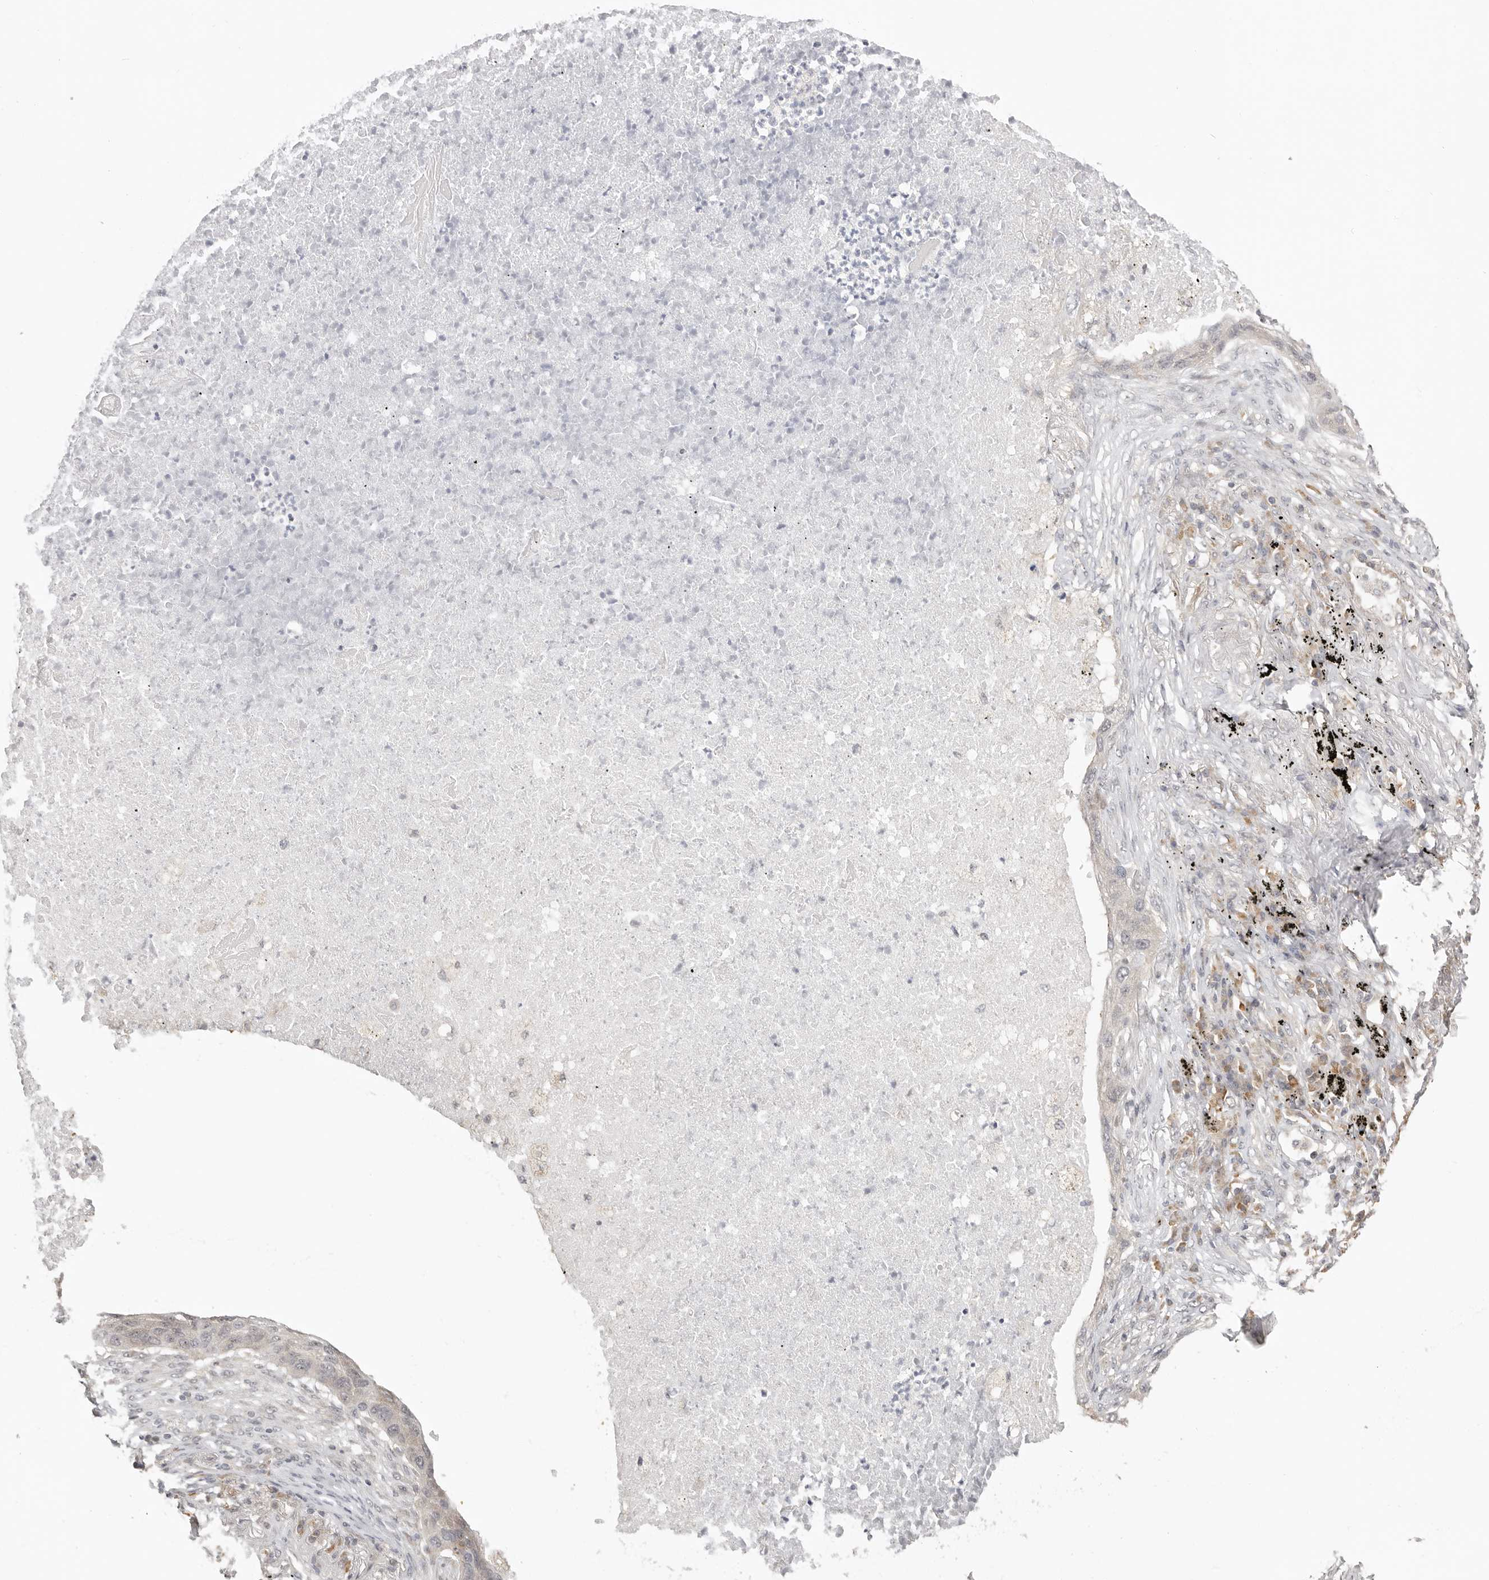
{"staining": {"intensity": "negative", "quantity": "none", "location": "none"}, "tissue": "lung cancer", "cell_type": "Tumor cells", "image_type": "cancer", "snomed": [{"axis": "morphology", "description": "Squamous cell carcinoma, NOS"}, {"axis": "topography", "description": "Lung"}], "caption": "Lung cancer (squamous cell carcinoma) was stained to show a protein in brown. There is no significant positivity in tumor cells. (Stains: DAB (3,3'-diaminobenzidine) immunohistochemistry with hematoxylin counter stain, Microscopy: brightfield microscopy at high magnification).", "gene": "LARP7", "patient": {"sex": "female", "age": 63}}